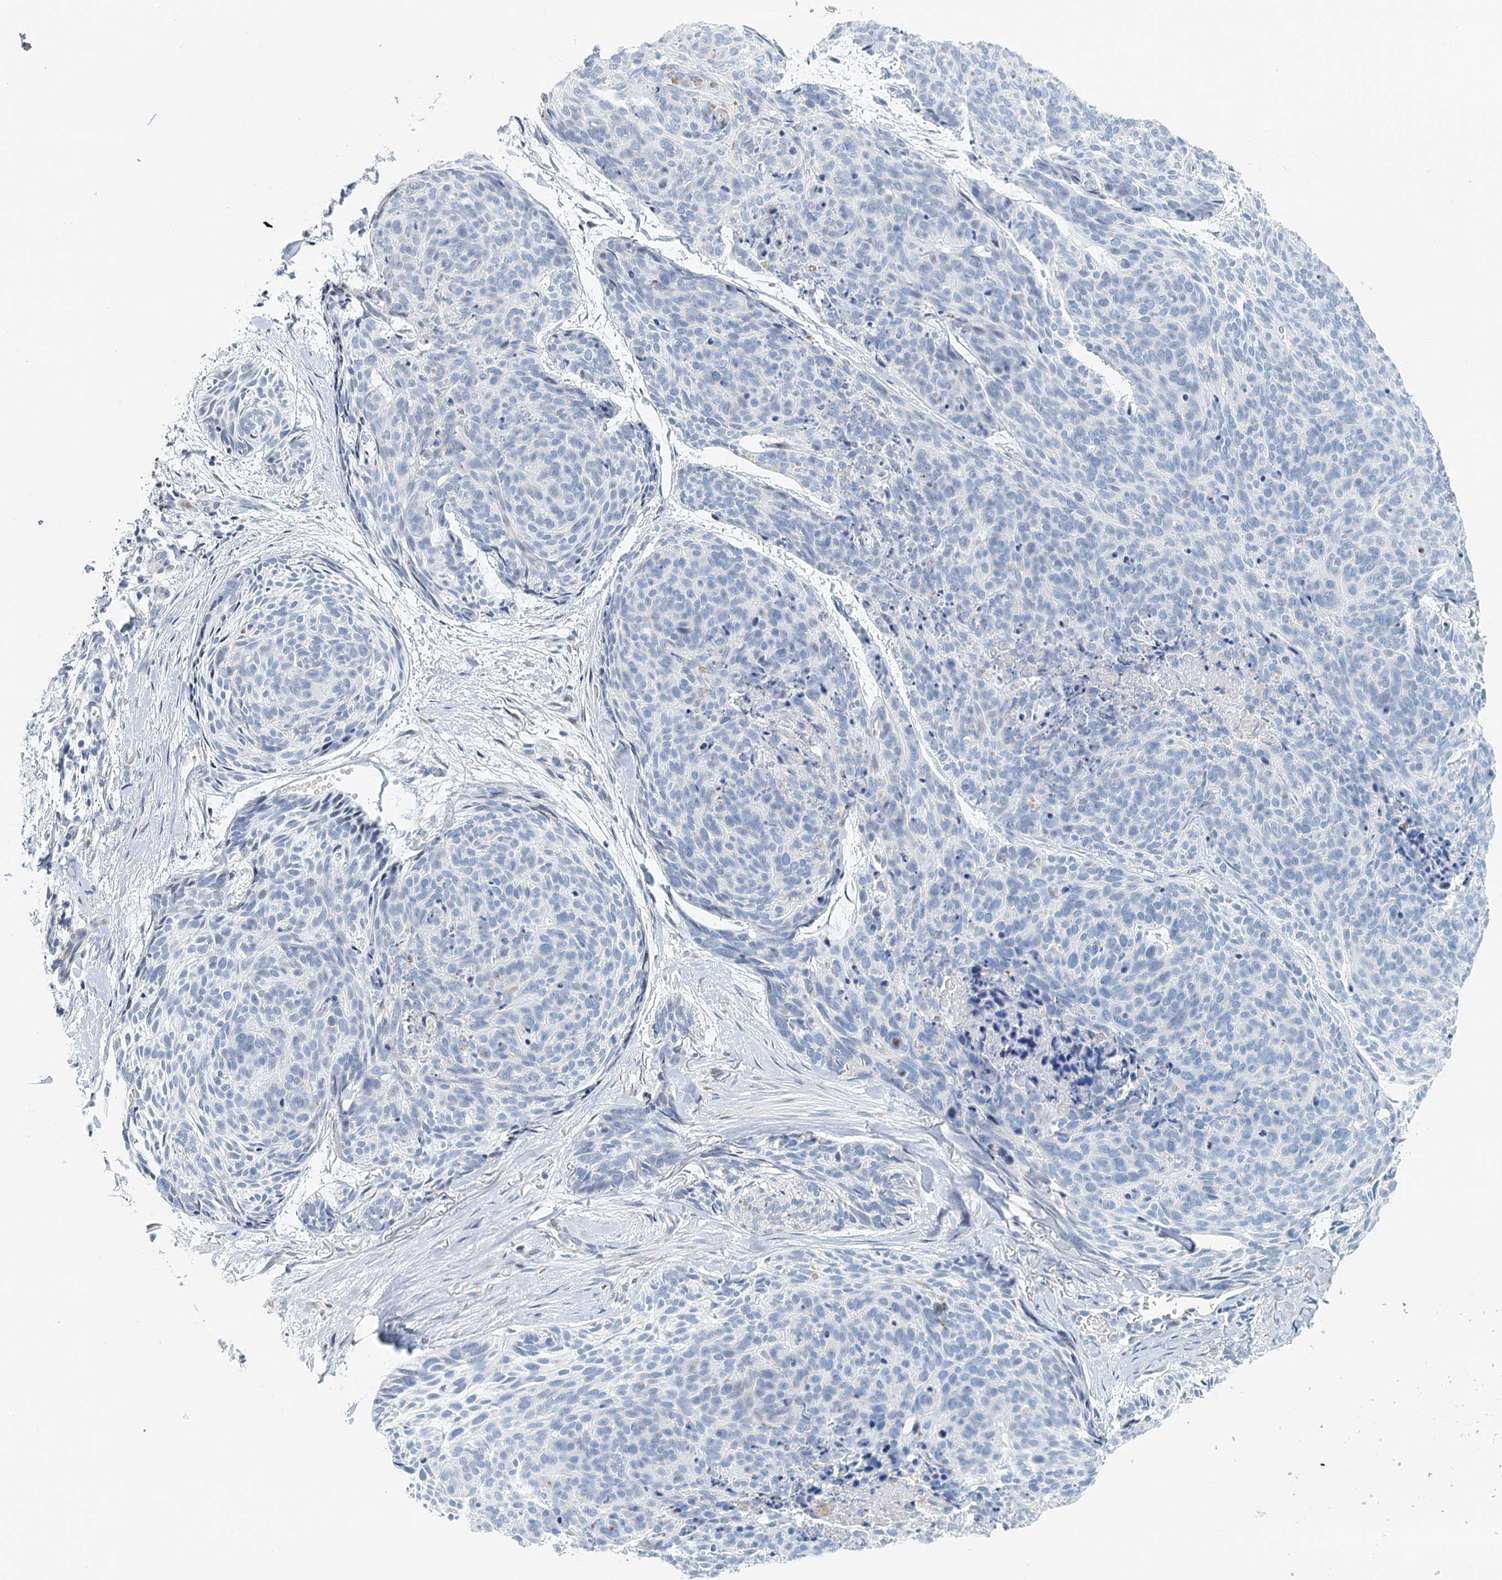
{"staining": {"intensity": "negative", "quantity": "none", "location": "none"}, "tissue": "skin cancer", "cell_type": "Tumor cells", "image_type": "cancer", "snomed": [{"axis": "morphology", "description": "Normal tissue, NOS"}, {"axis": "morphology", "description": "Basal cell carcinoma"}, {"axis": "topography", "description": "Skin"}], "caption": "Photomicrograph shows no protein staining in tumor cells of skin cancer (basal cell carcinoma) tissue. (Stains: DAB immunohistochemistry (IHC) with hematoxylin counter stain, Microscopy: brightfield microscopy at high magnification).", "gene": "ZNF527", "patient": {"sex": "male", "age": 66}}